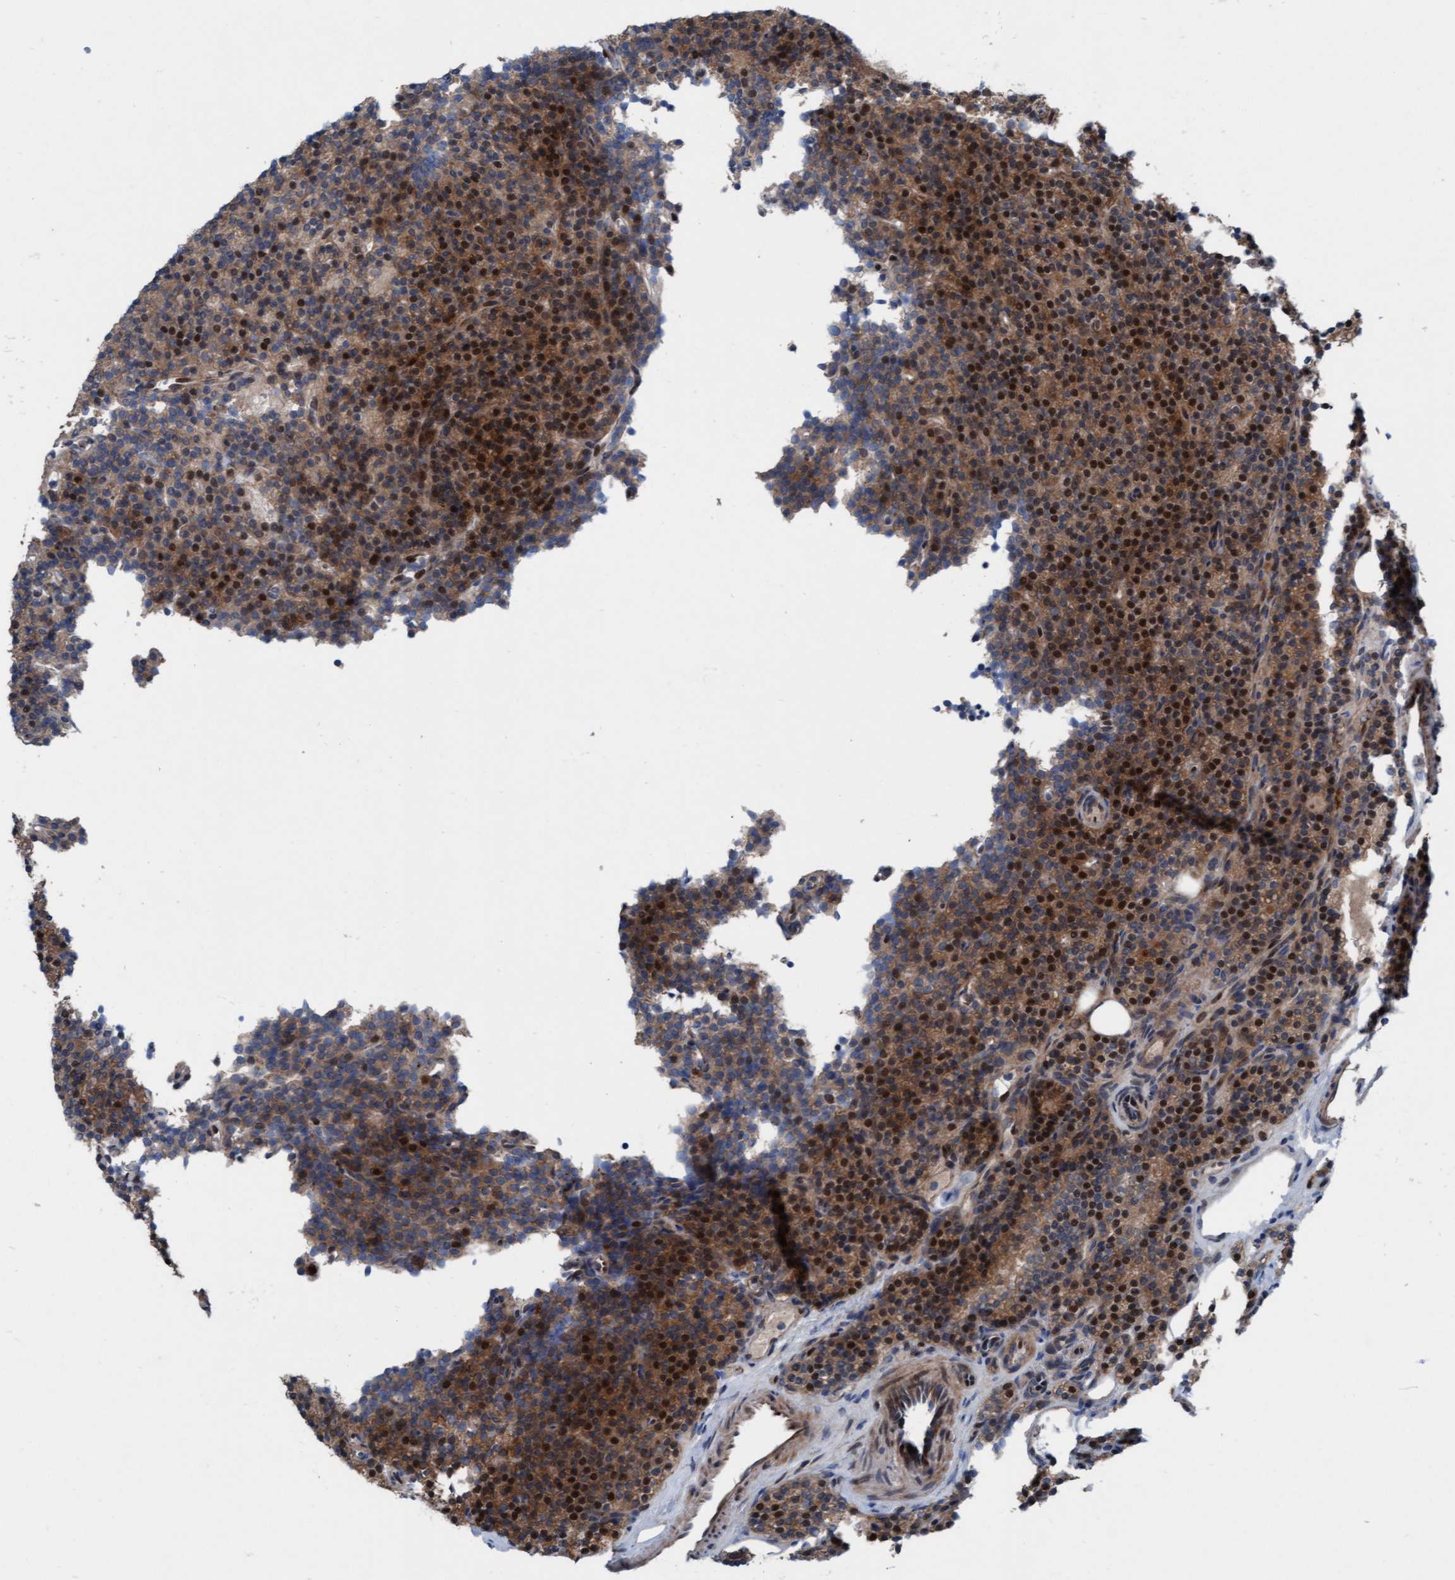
{"staining": {"intensity": "strong", "quantity": ">75%", "location": "cytoplasmic/membranous,nuclear"}, "tissue": "parathyroid gland", "cell_type": "Glandular cells", "image_type": "normal", "snomed": [{"axis": "morphology", "description": "Normal tissue, NOS"}, {"axis": "topography", "description": "Parathyroid gland"}], "caption": "Immunohistochemistry (IHC) (DAB (3,3'-diaminobenzidine)) staining of unremarkable parathyroid gland exhibits strong cytoplasmic/membranous,nuclear protein expression in approximately >75% of glandular cells. (DAB (3,3'-diaminobenzidine) IHC with brightfield microscopy, high magnification).", "gene": "KLHL26", "patient": {"sex": "male", "age": 75}}